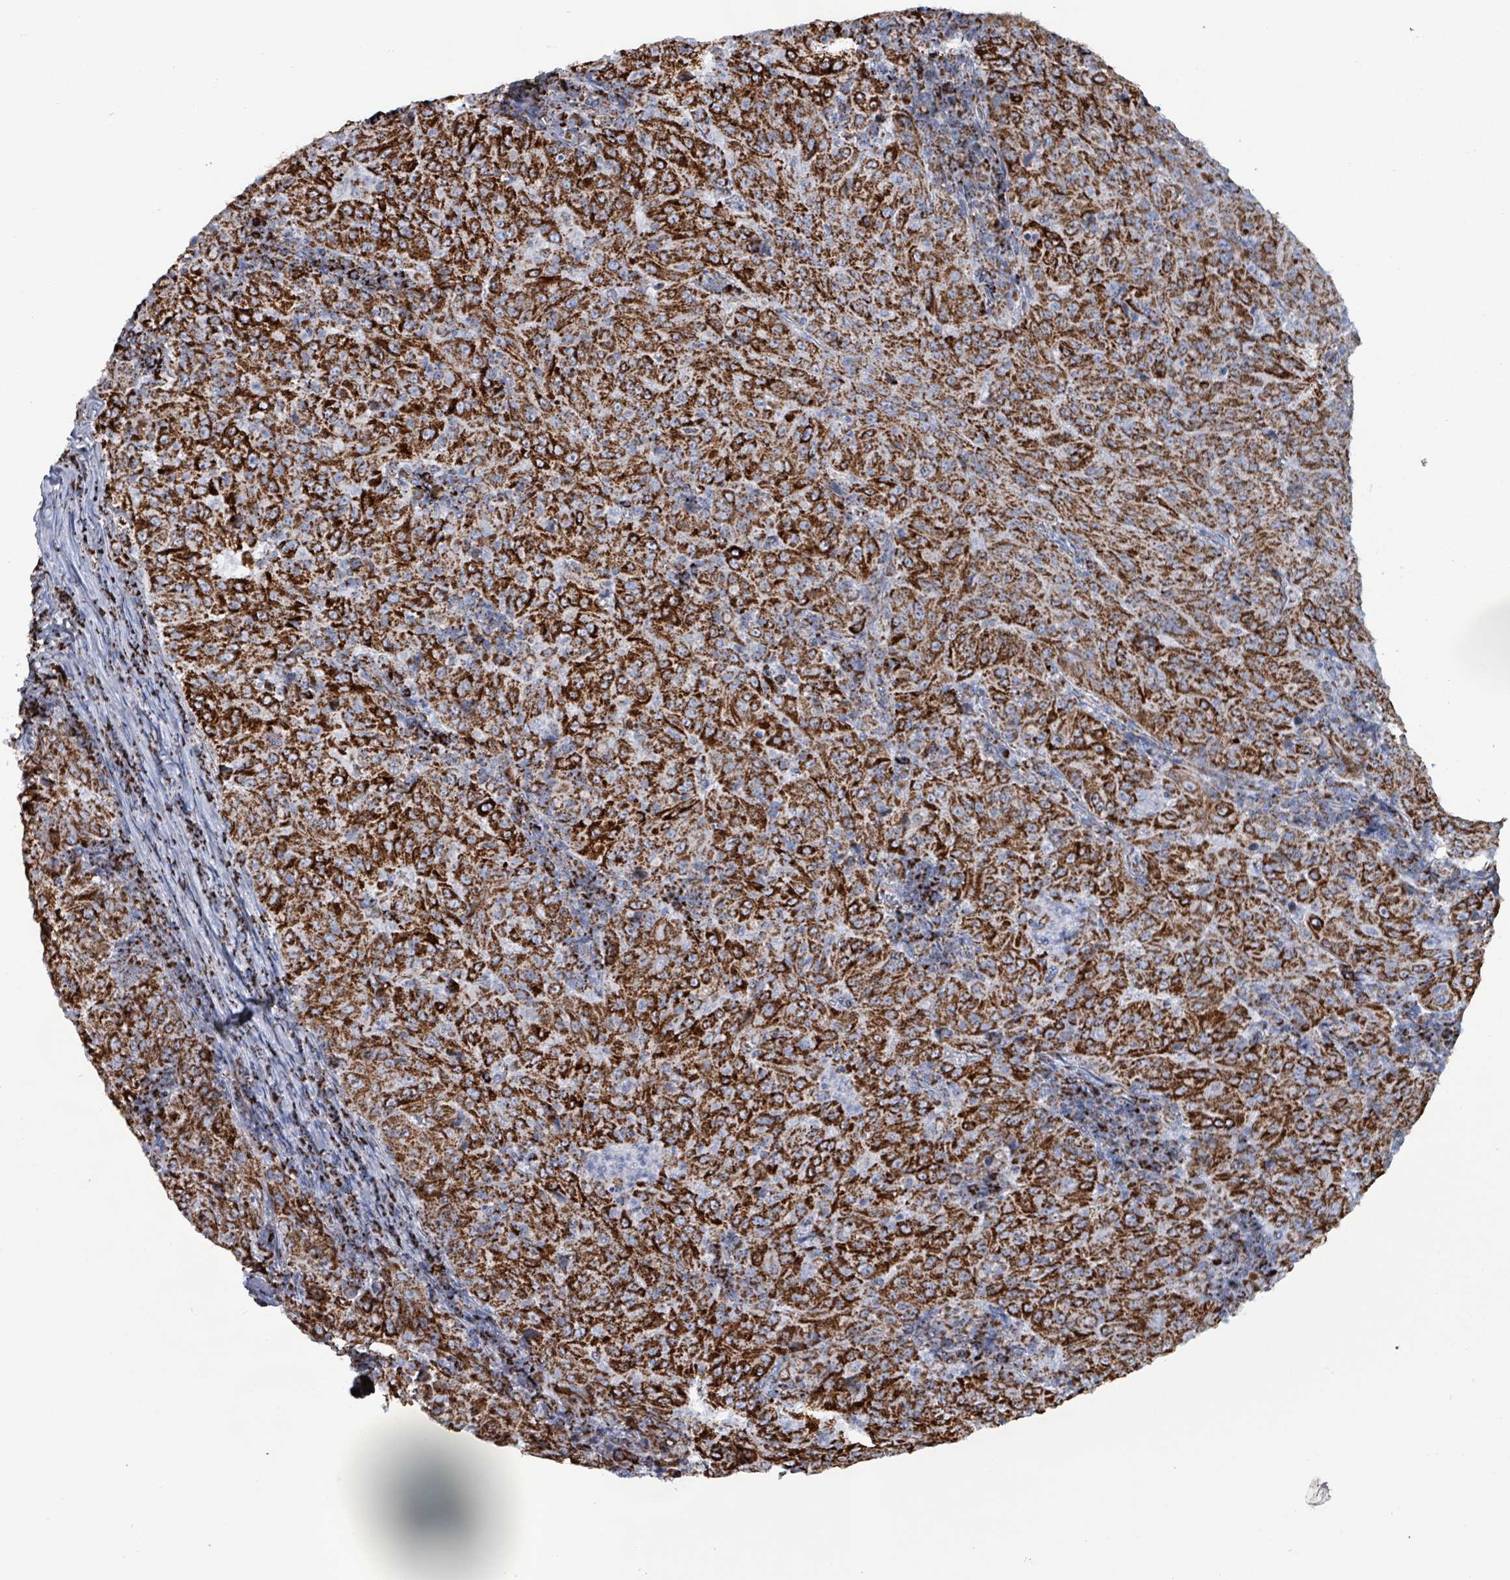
{"staining": {"intensity": "strong", "quantity": ">75%", "location": "cytoplasmic/membranous"}, "tissue": "pancreatic cancer", "cell_type": "Tumor cells", "image_type": "cancer", "snomed": [{"axis": "morphology", "description": "Adenocarcinoma, NOS"}, {"axis": "topography", "description": "Pancreas"}], "caption": "High-power microscopy captured an IHC micrograph of pancreatic adenocarcinoma, revealing strong cytoplasmic/membranous expression in about >75% of tumor cells.", "gene": "IDH3B", "patient": {"sex": "male", "age": 63}}